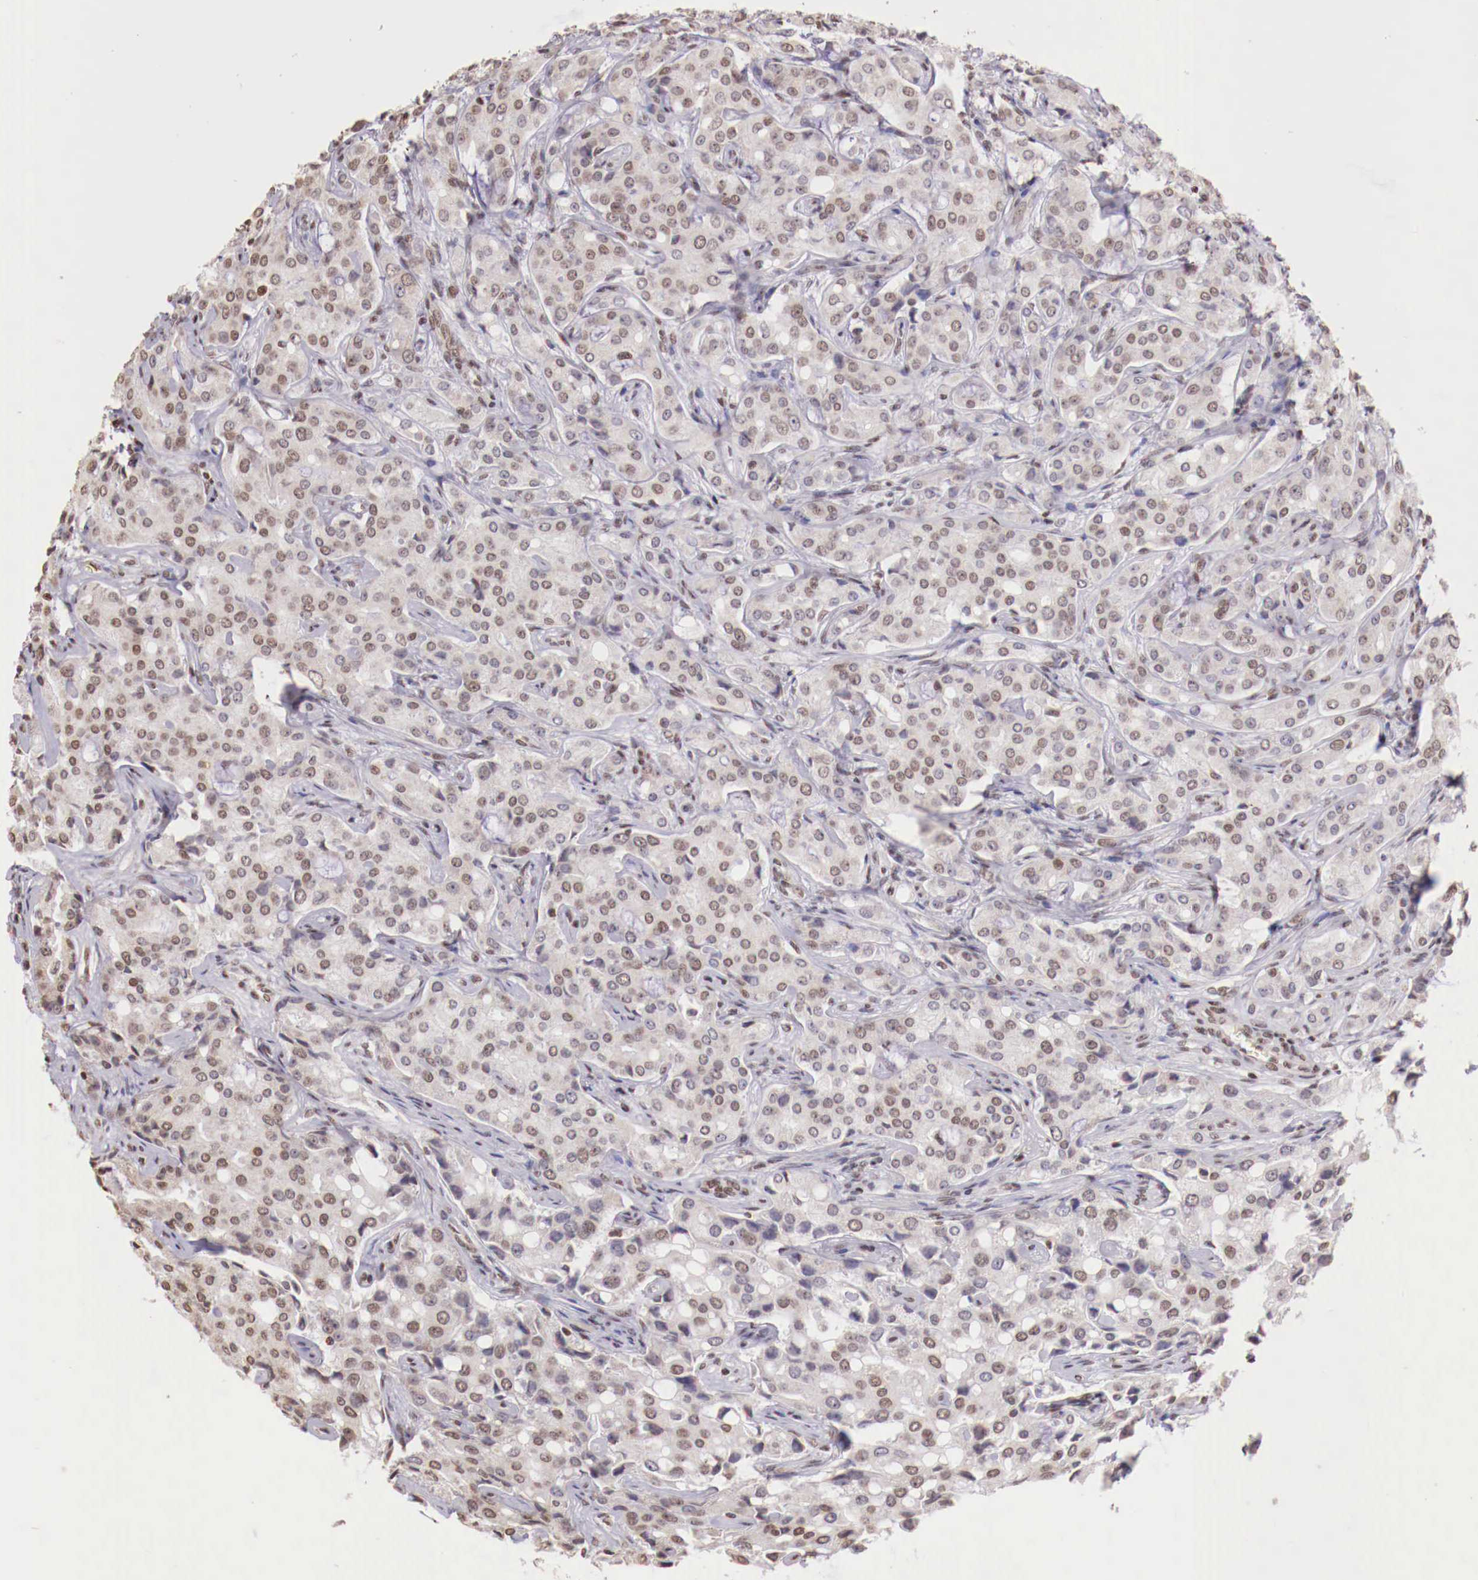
{"staining": {"intensity": "weak", "quantity": "<25%", "location": "nuclear"}, "tissue": "prostate cancer", "cell_type": "Tumor cells", "image_type": "cancer", "snomed": [{"axis": "morphology", "description": "Adenocarcinoma, Medium grade"}, {"axis": "topography", "description": "Prostate"}], "caption": "Immunohistochemistry of human prostate medium-grade adenocarcinoma exhibits no expression in tumor cells.", "gene": "SP1", "patient": {"sex": "male", "age": 72}}